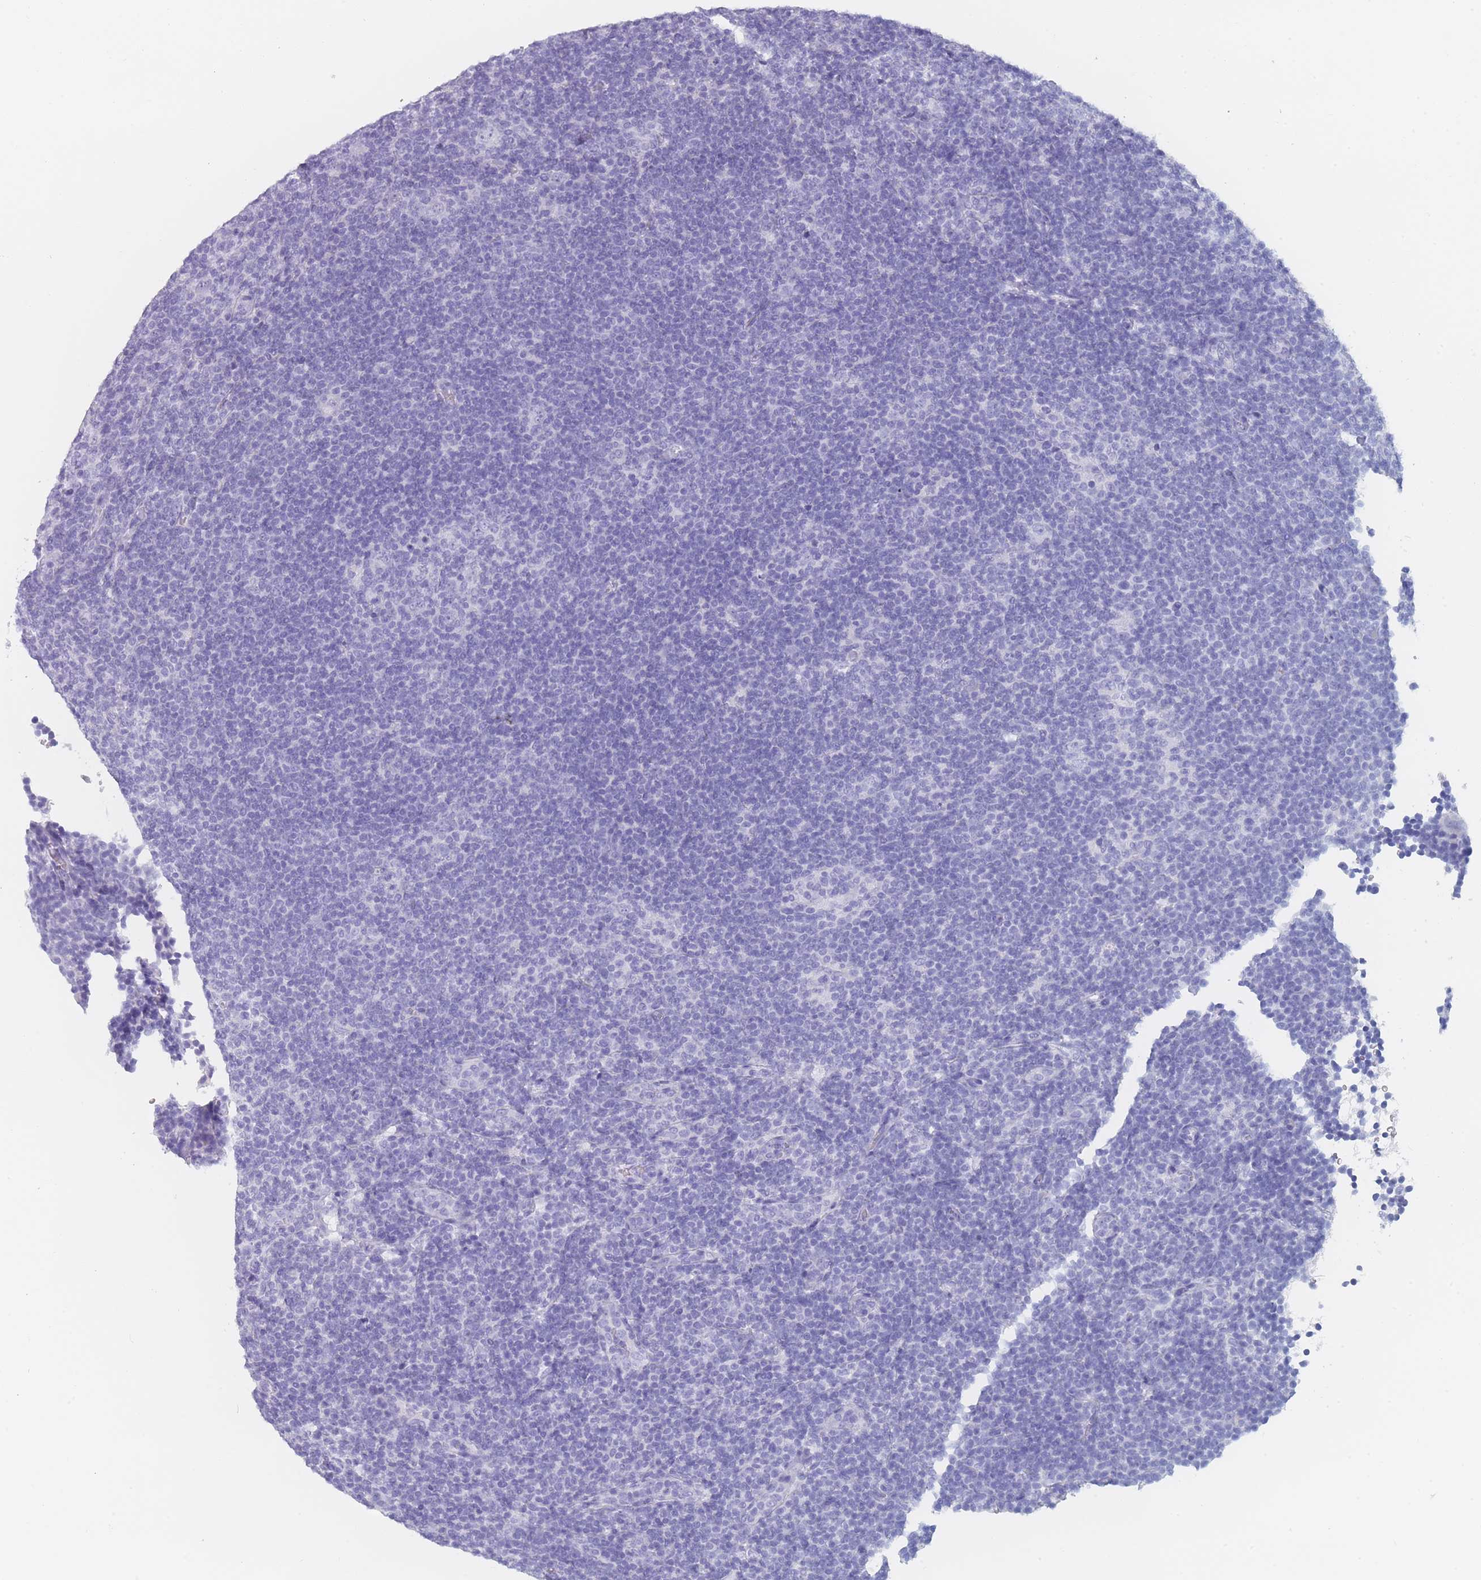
{"staining": {"intensity": "negative", "quantity": "none", "location": "none"}, "tissue": "lymphoma", "cell_type": "Tumor cells", "image_type": "cancer", "snomed": [{"axis": "morphology", "description": "Hodgkin's disease, NOS"}, {"axis": "topography", "description": "Lymph node"}], "caption": "Lymphoma was stained to show a protein in brown. There is no significant expression in tumor cells.", "gene": "OR5D16", "patient": {"sex": "female", "age": 57}}